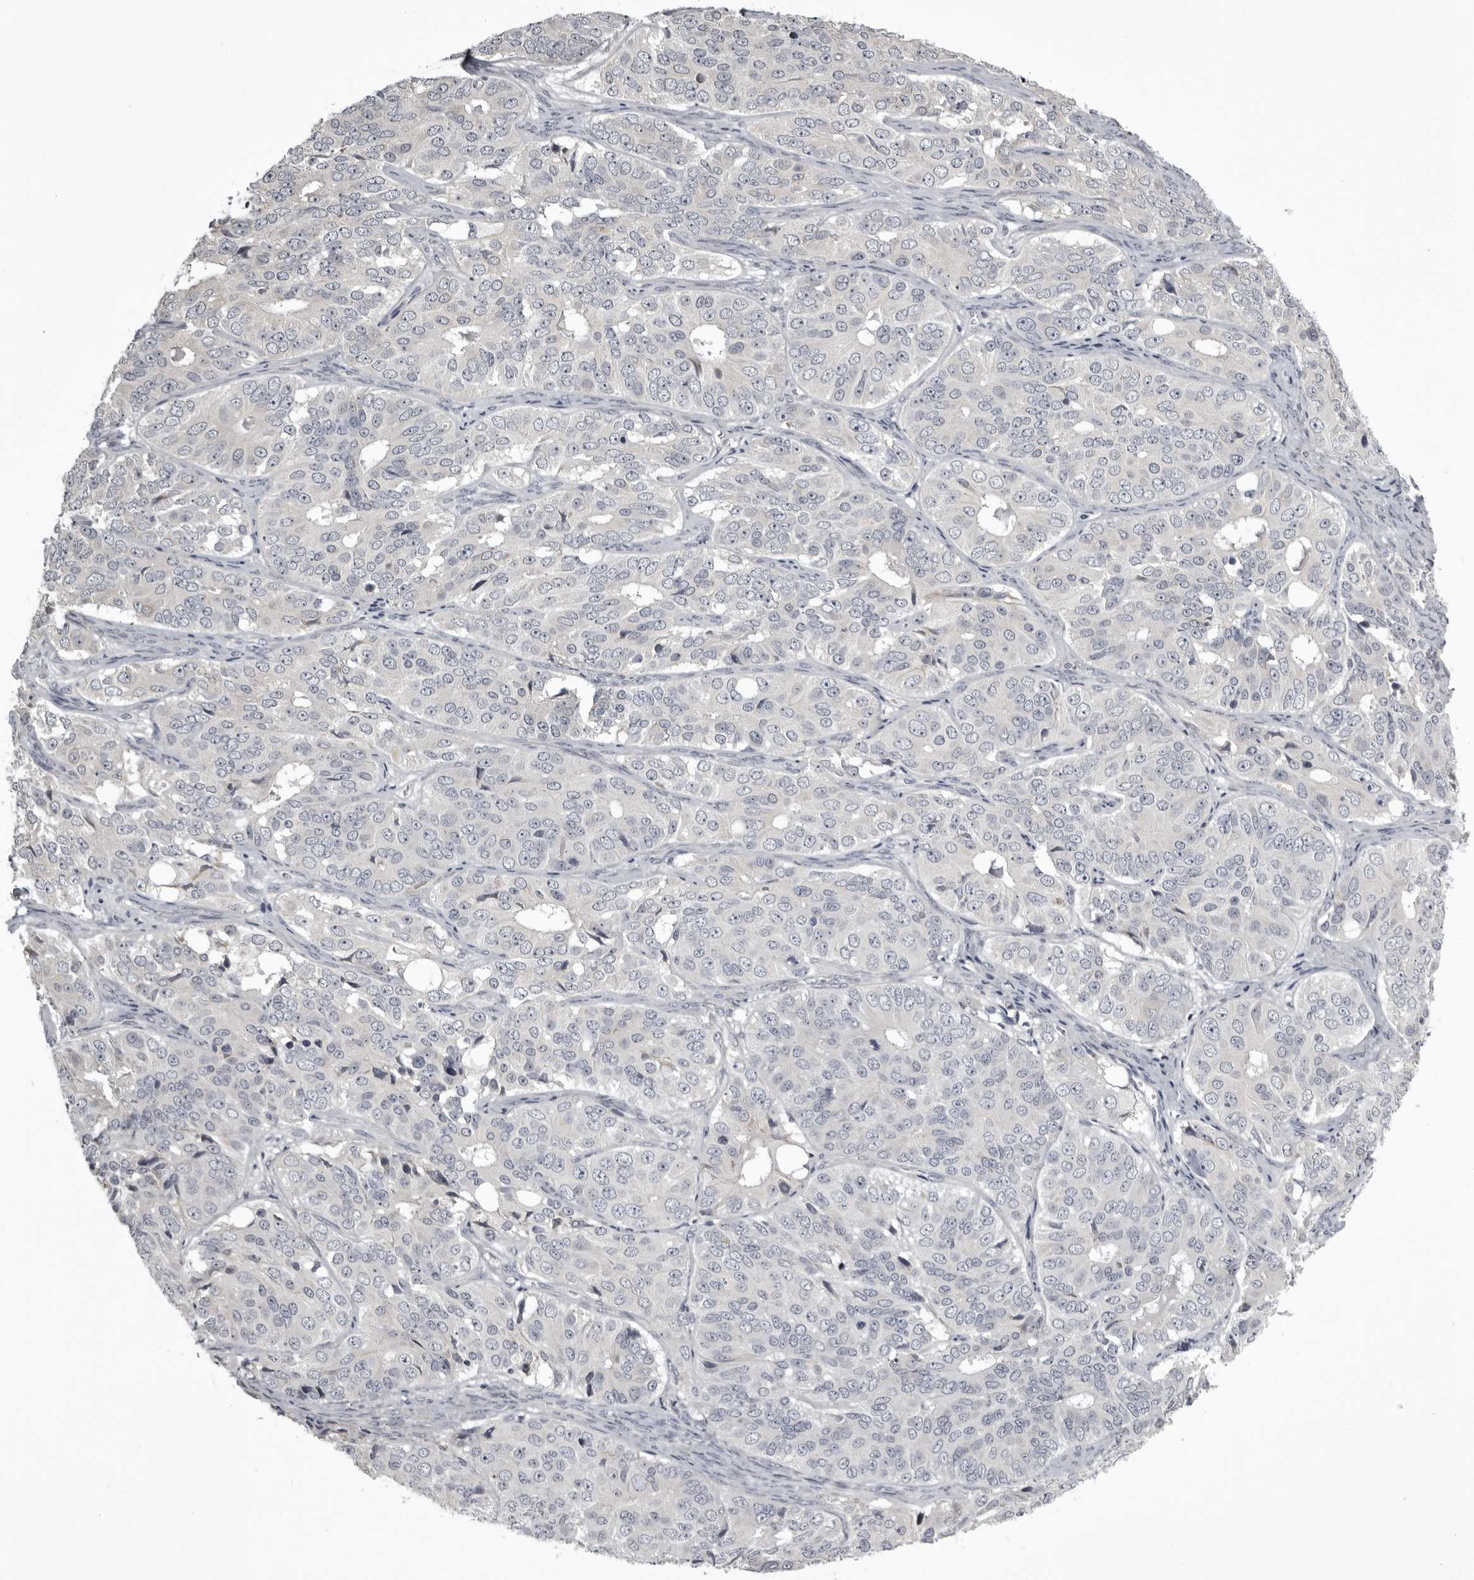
{"staining": {"intensity": "negative", "quantity": "none", "location": "none"}, "tissue": "ovarian cancer", "cell_type": "Tumor cells", "image_type": "cancer", "snomed": [{"axis": "morphology", "description": "Carcinoma, endometroid"}, {"axis": "topography", "description": "Ovary"}], "caption": "Immunohistochemistry image of human endometroid carcinoma (ovarian) stained for a protein (brown), which reveals no staining in tumor cells. Nuclei are stained in blue.", "gene": "NCEH1", "patient": {"sex": "female", "age": 51}}